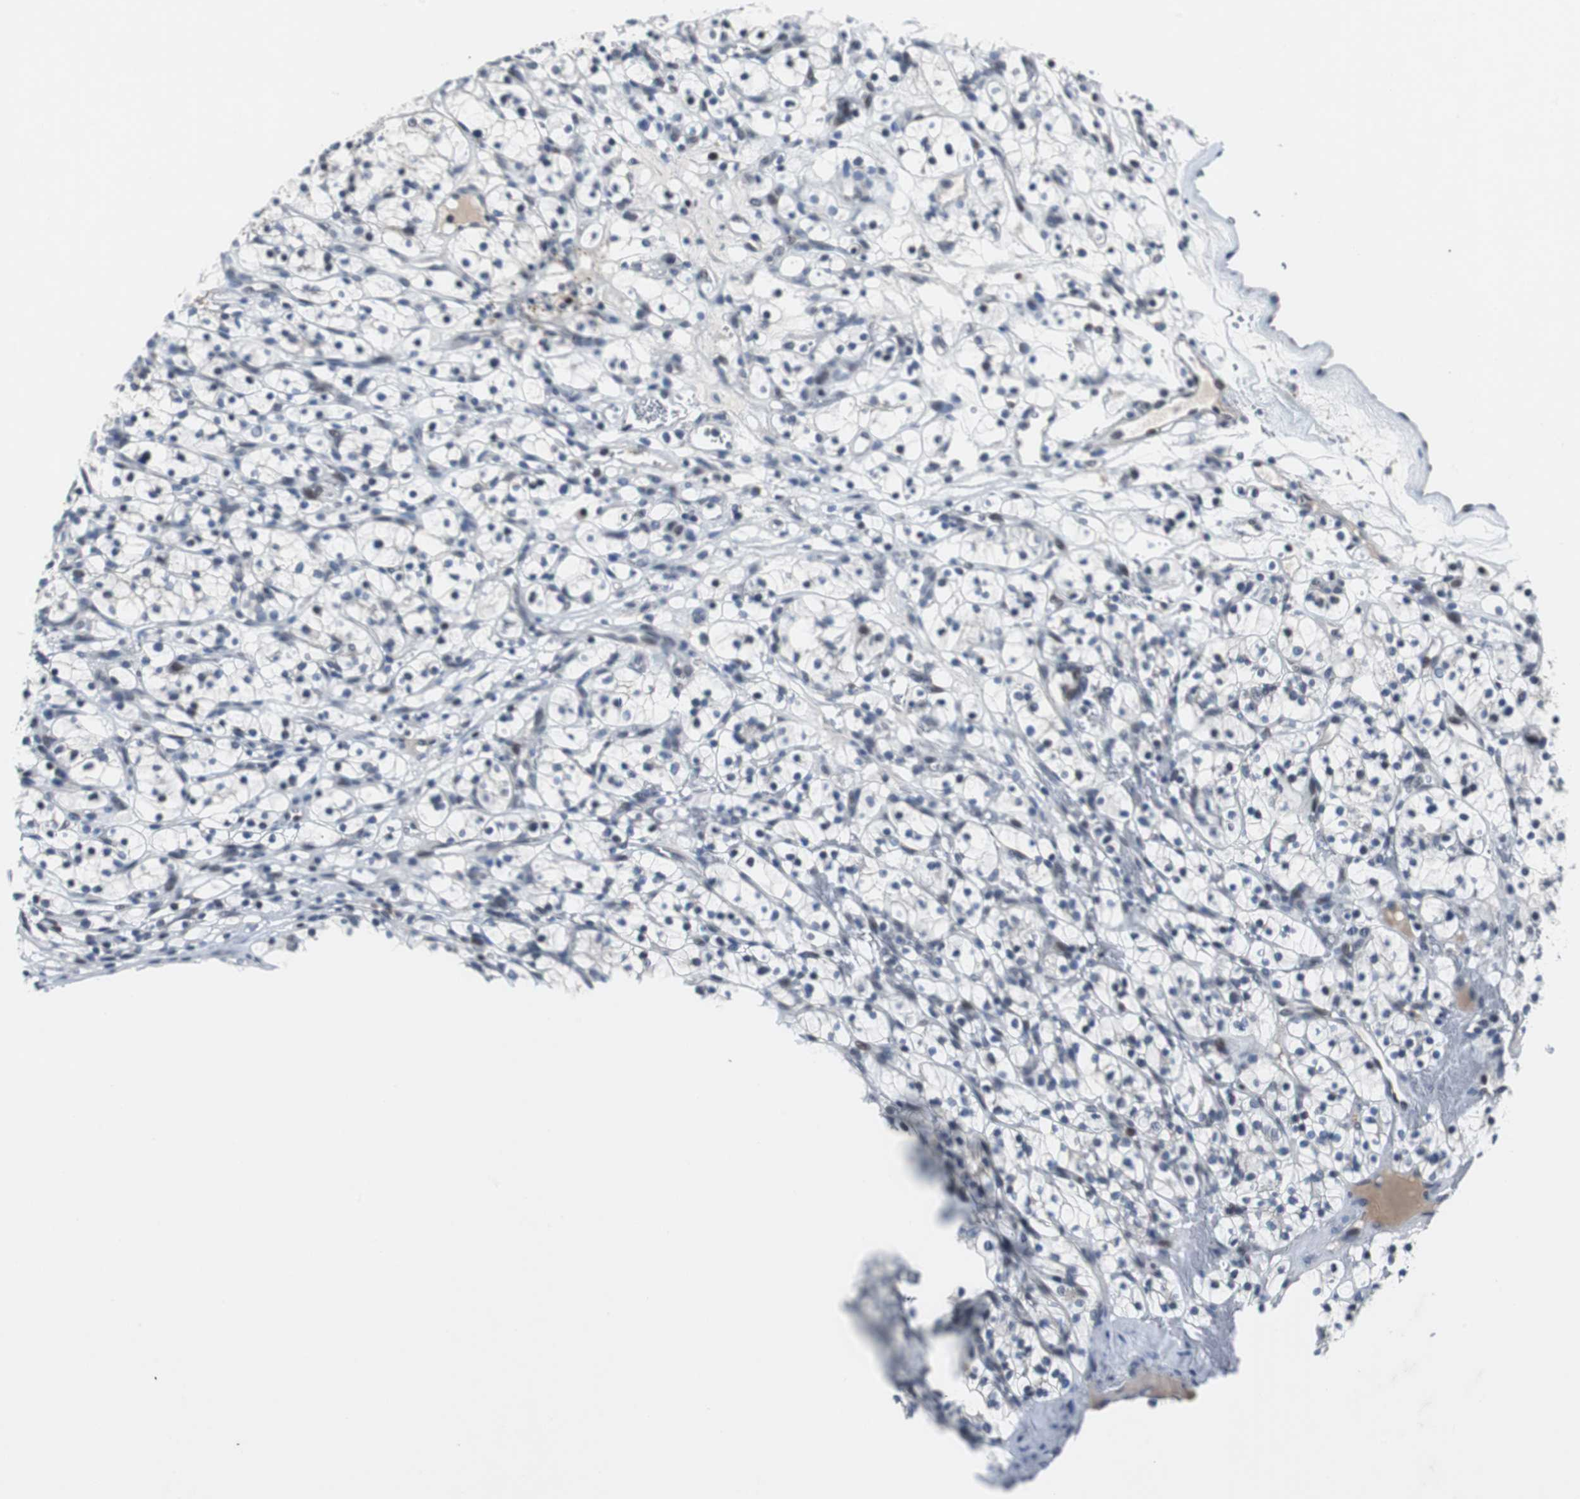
{"staining": {"intensity": "negative", "quantity": "none", "location": "none"}, "tissue": "renal cancer", "cell_type": "Tumor cells", "image_type": "cancer", "snomed": [{"axis": "morphology", "description": "Adenocarcinoma, NOS"}, {"axis": "topography", "description": "Kidney"}], "caption": "Adenocarcinoma (renal) was stained to show a protein in brown. There is no significant positivity in tumor cells.", "gene": "TP63", "patient": {"sex": "female", "age": 57}}